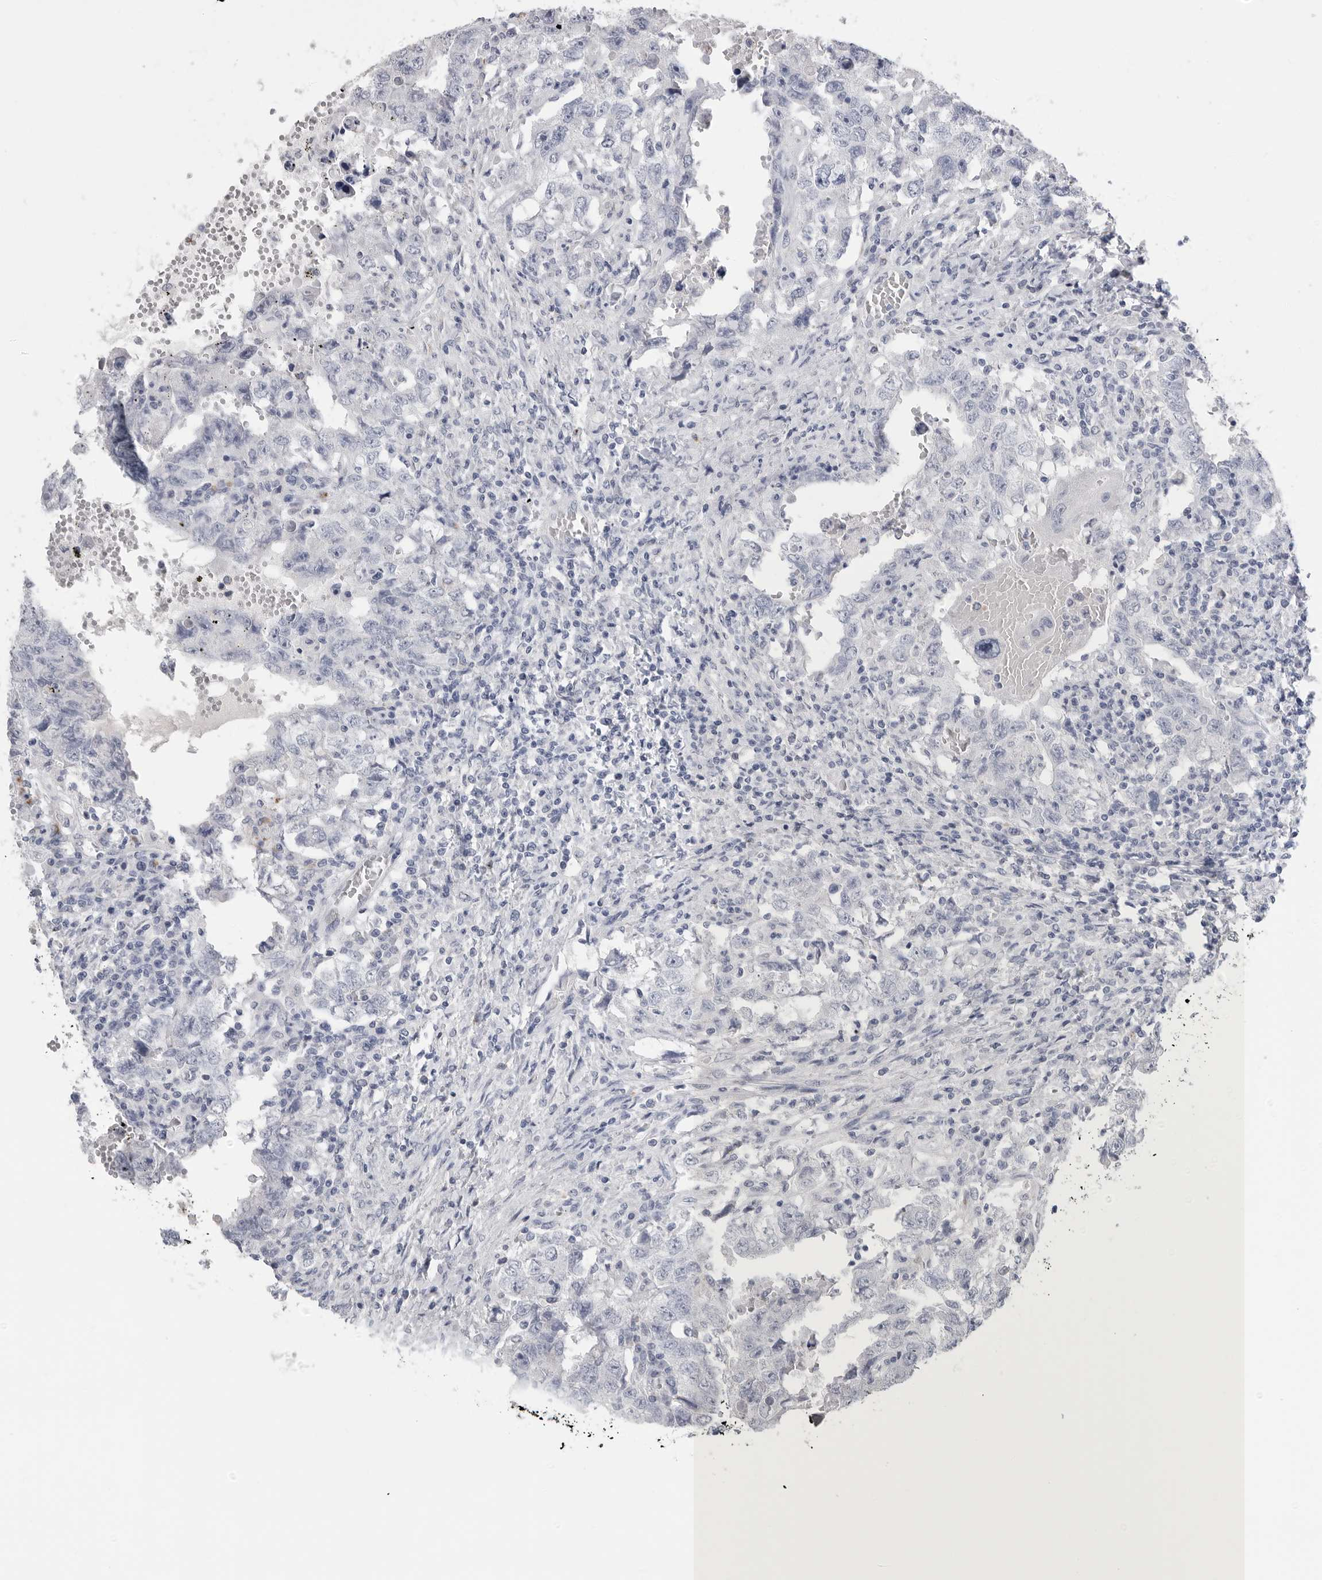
{"staining": {"intensity": "negative", "quantity": "none", "location": "none"}, "tissue": "testis cancer", "cell_type": "Tumor cells", "image_type": "cancer", "snomed": [{"axis": "morphology", "description": "Carcinoma, Embryonal, NOS"}, {"axis": "topography", "description": "Testis"}], "caption": "This is an immunohistochemistry histopathology image of testis embryonal carcinoma. There is no positivity in tumor cells.", "gene": "TIMP1", "patient": {"sex": "male", "age": 26}}